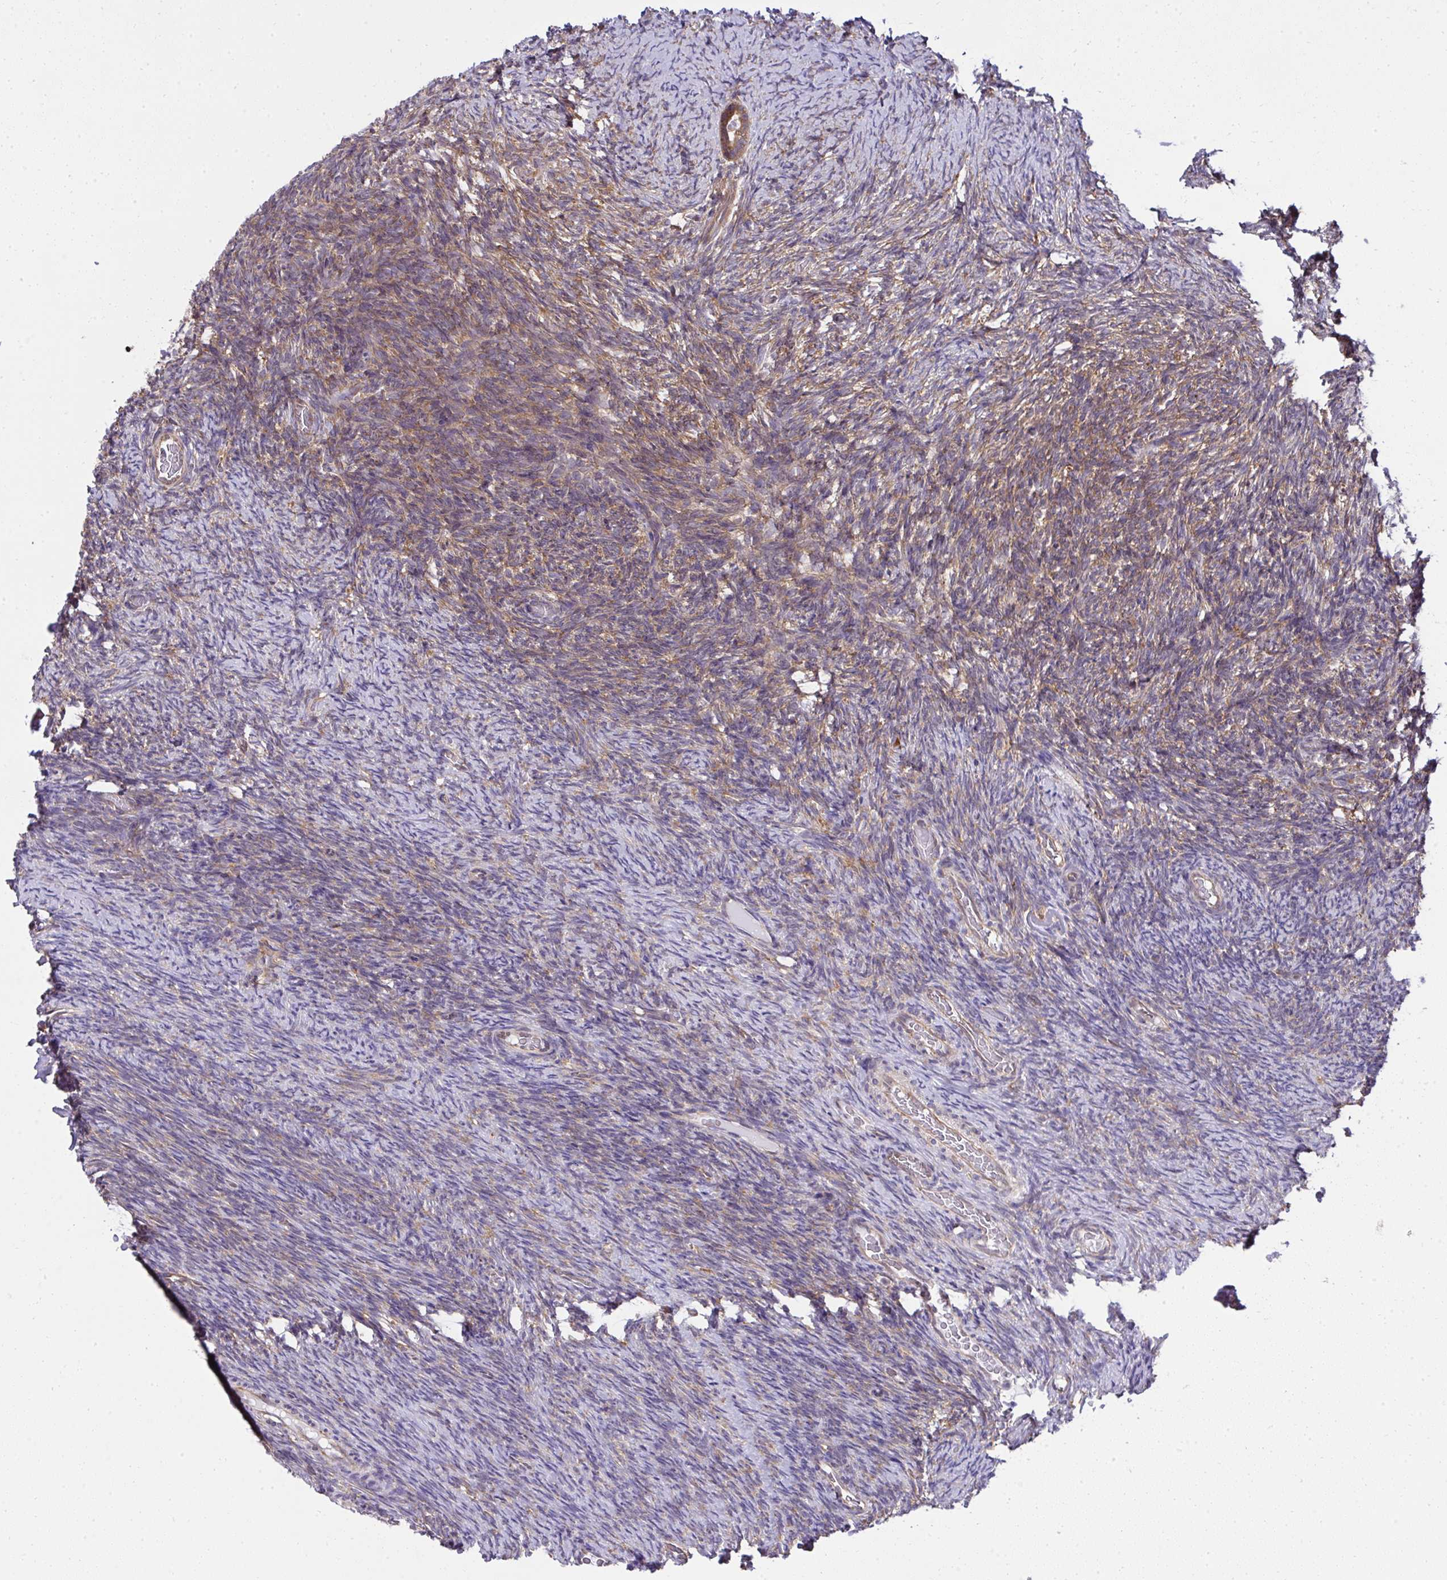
{"staining": {"intensity": "moderate", "quantity": "25%-75%", "location": "cytoplasmic/membranous"}, "tissue": "ovary", "cell_type": "Ovarian stroma cells", "image_type": "normal", "snomed": [{"axis": "morphology", "description": "Normal tissue, NOS"}, {"axis": "topography", "description": "Ovary"}], "caption": "Immunohistochemistry (IHC) histopathology image of benign human ovary stained for a protein (brown), which shows medium levels of moderate cytoplasmic/membranous expression in approximately 25%-75% of ovarian stroma cells.", "gene": "RPS7", "patient": {"sex": "female", "age": 34}}